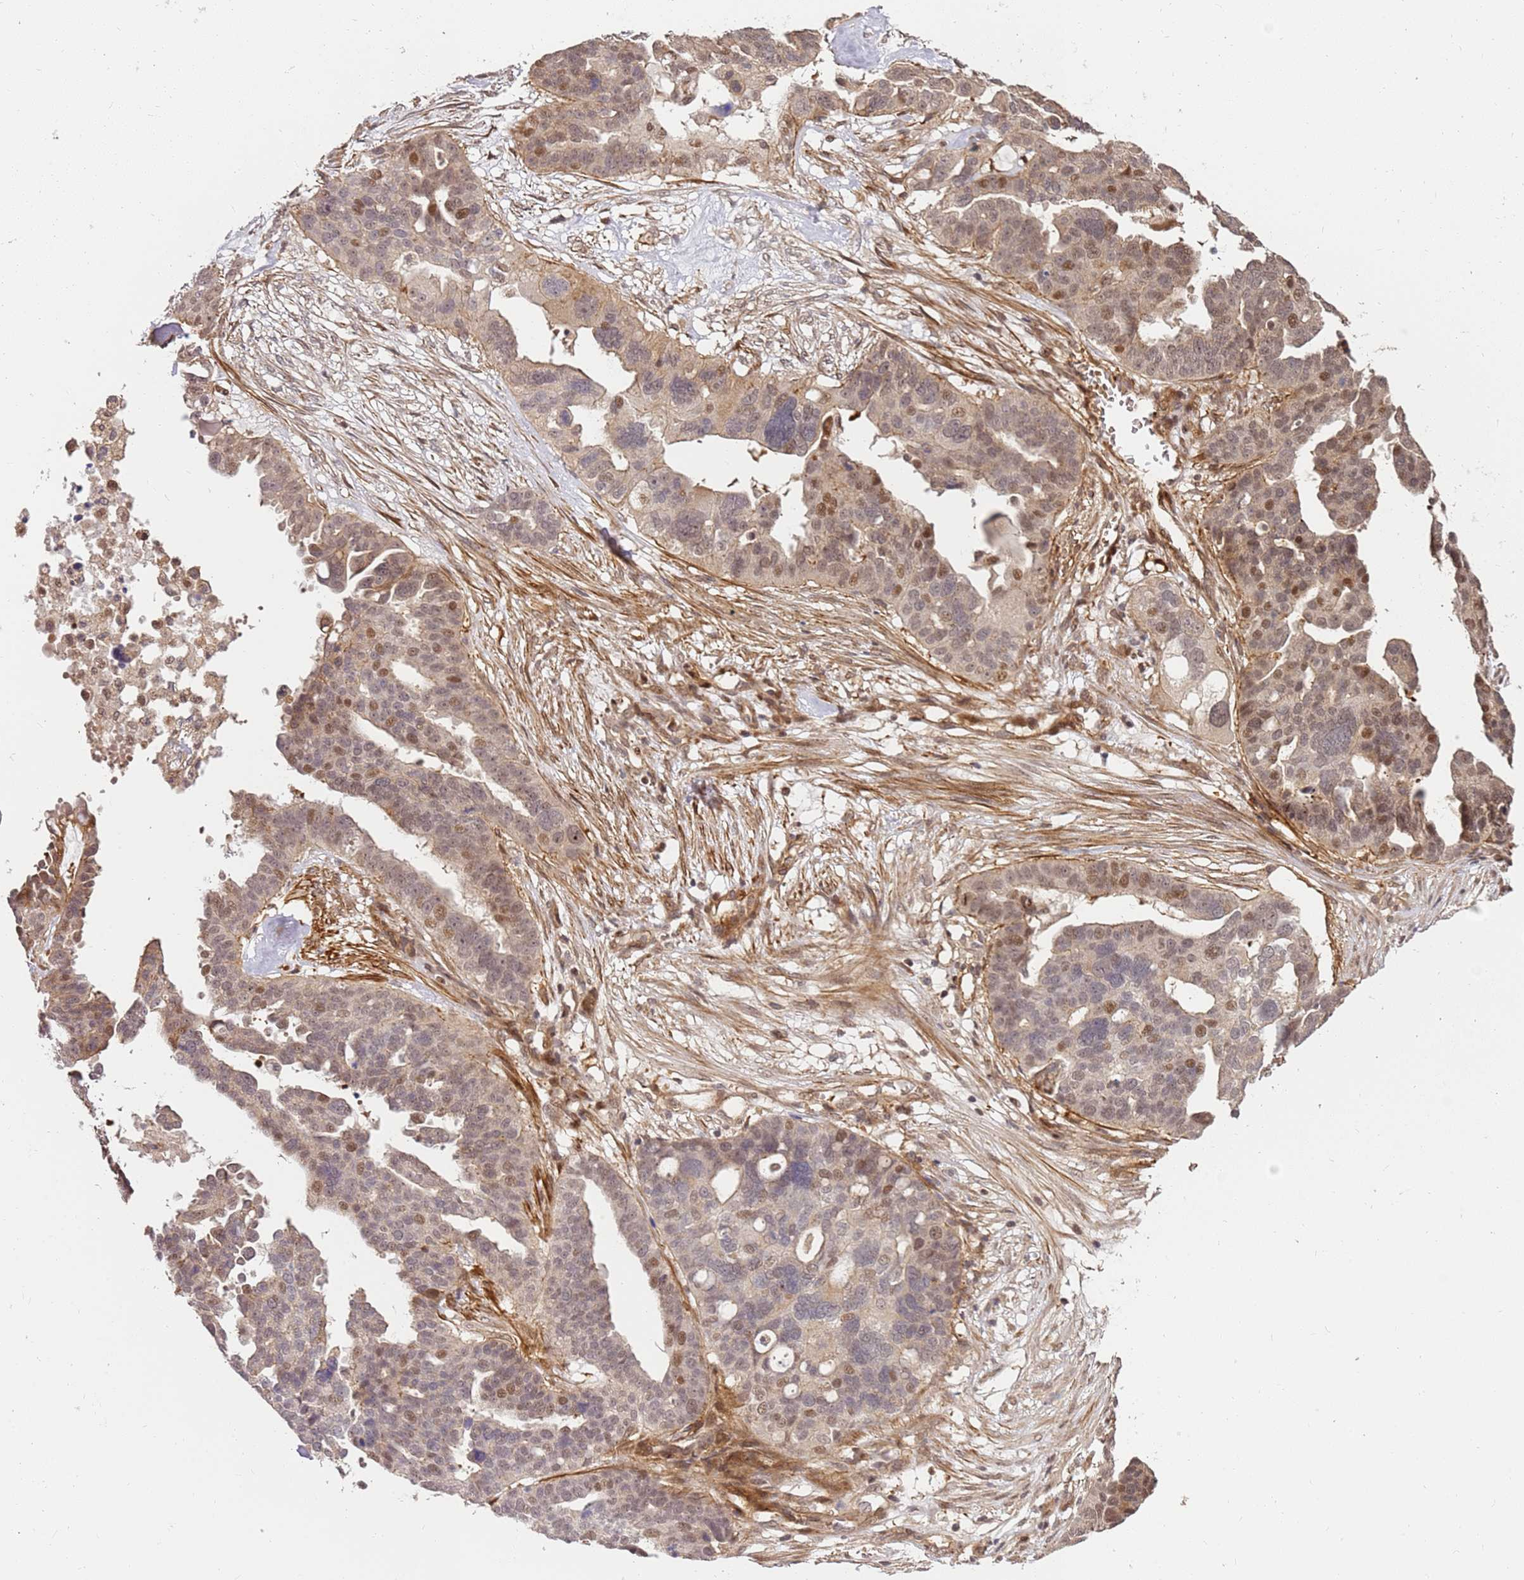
{"staining": {"intensity": "moderate", "quantity": ">75%", "location": "cytoplasmic/membranous,nuclear"}, "tissue": "ovarian cancer", "cell_type": "Tumor cells", "image_type": "cancer", "snomed": [{"axis": "morphology", "description": "Cystadenocarcinoma, serous, NOS"}, {"axis": "topography", "description": "Ovary"}], "caption": "A brown stain labels moderate cytoplasmic/membranous and nuclear expression of a protein in human ovarian cancer tumor cells. Nuclei are stained in blue.", "gene": "ST18", "patient": {"sex": "female", "age": 59}}